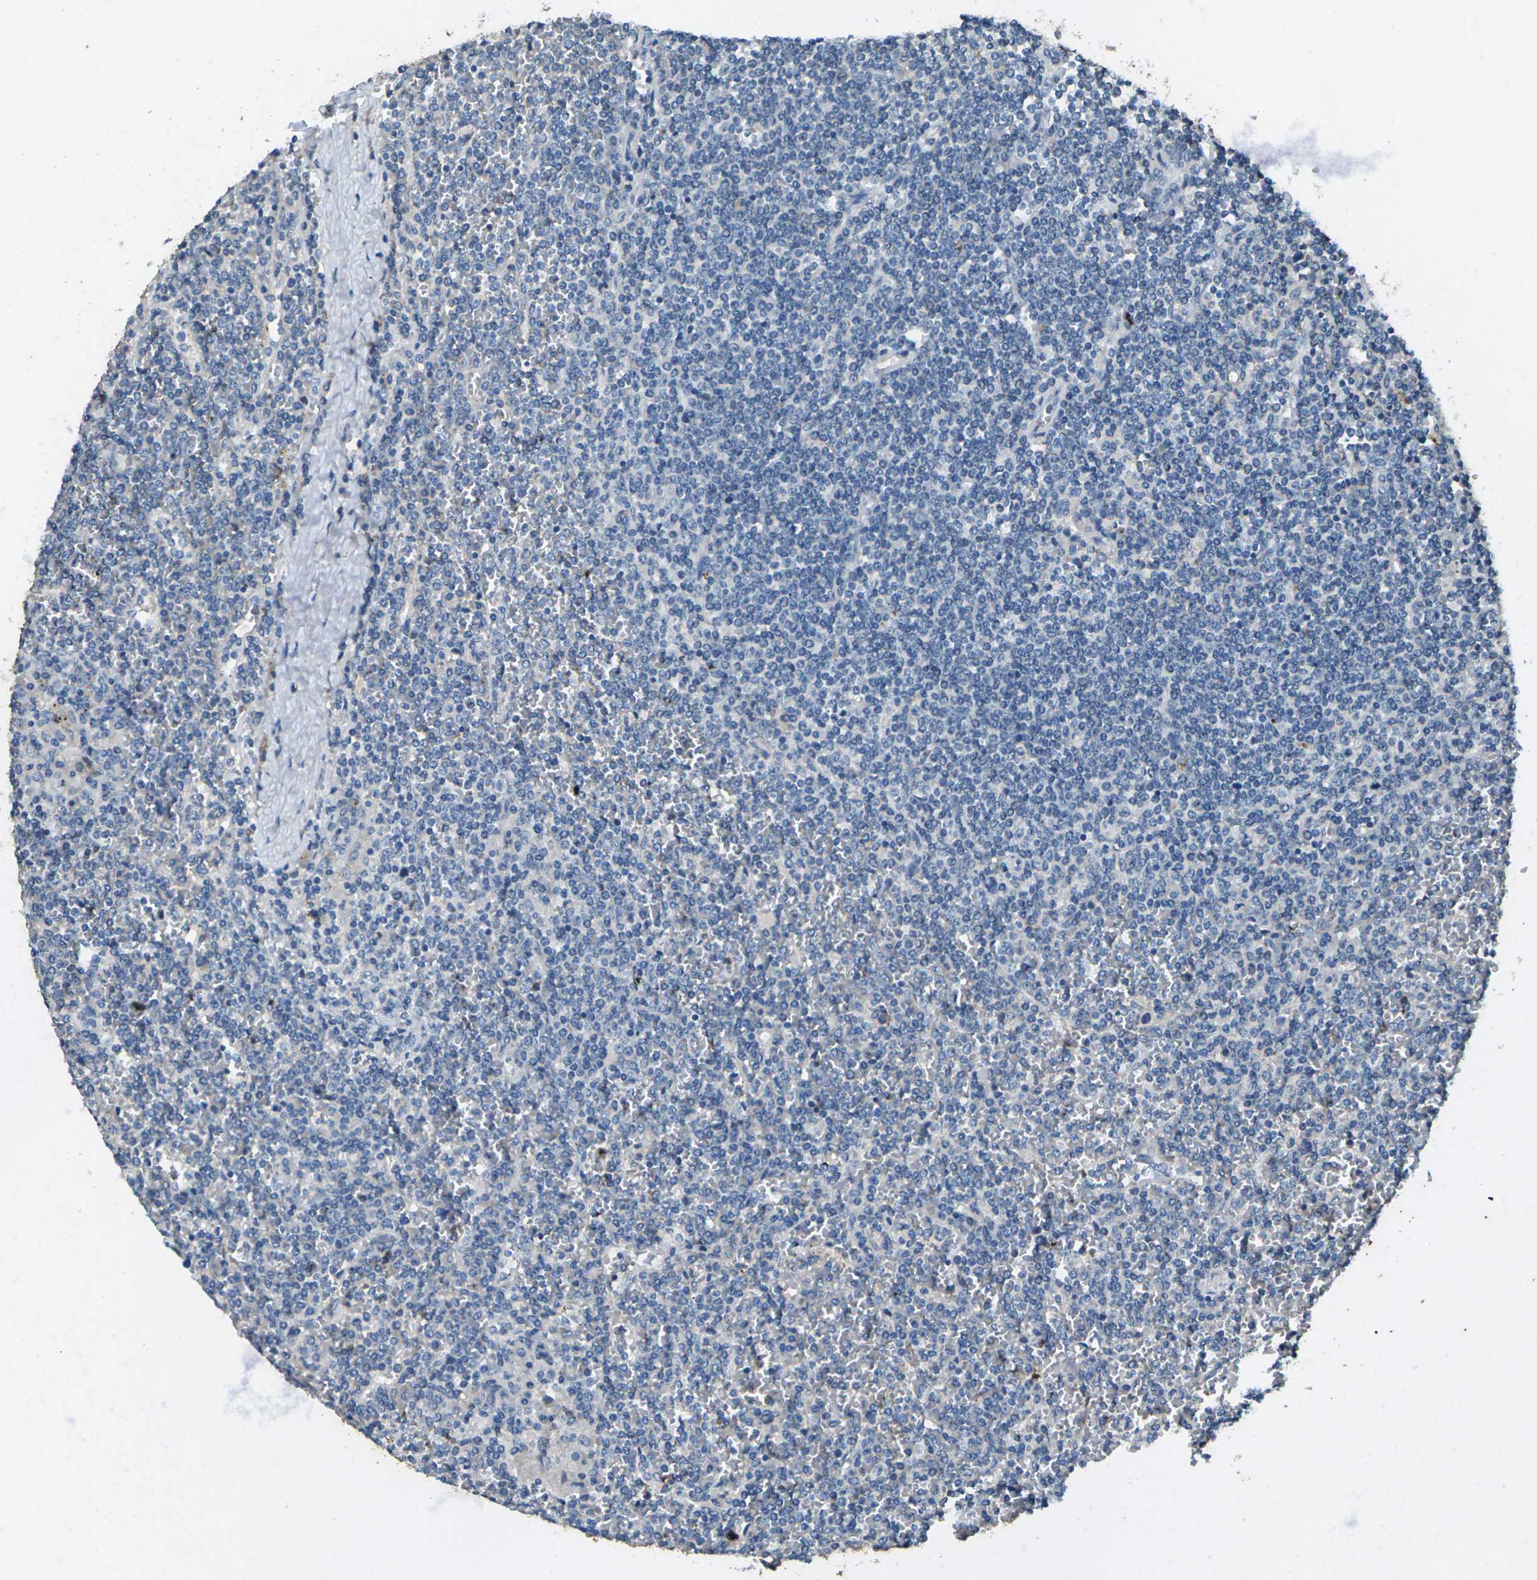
{"staining": {"intensity": "negative", "quantity": "none", "location": "none"}, "tissue": "lymphoma", "cell_type": "Tumor cells", "image_type": "cancer", "snomed": [{"axis": "morphology", "description": "Malignant lymphoma, non-Hodgkin's type, Low grade"}, {"axis": "topography", "description": "Spleen"}], "caption": "Tumor cells show no significant protein staining in lymphoma.", "gene": "SIGLEC14", "patient": {"sex": "female", "age": 19}}